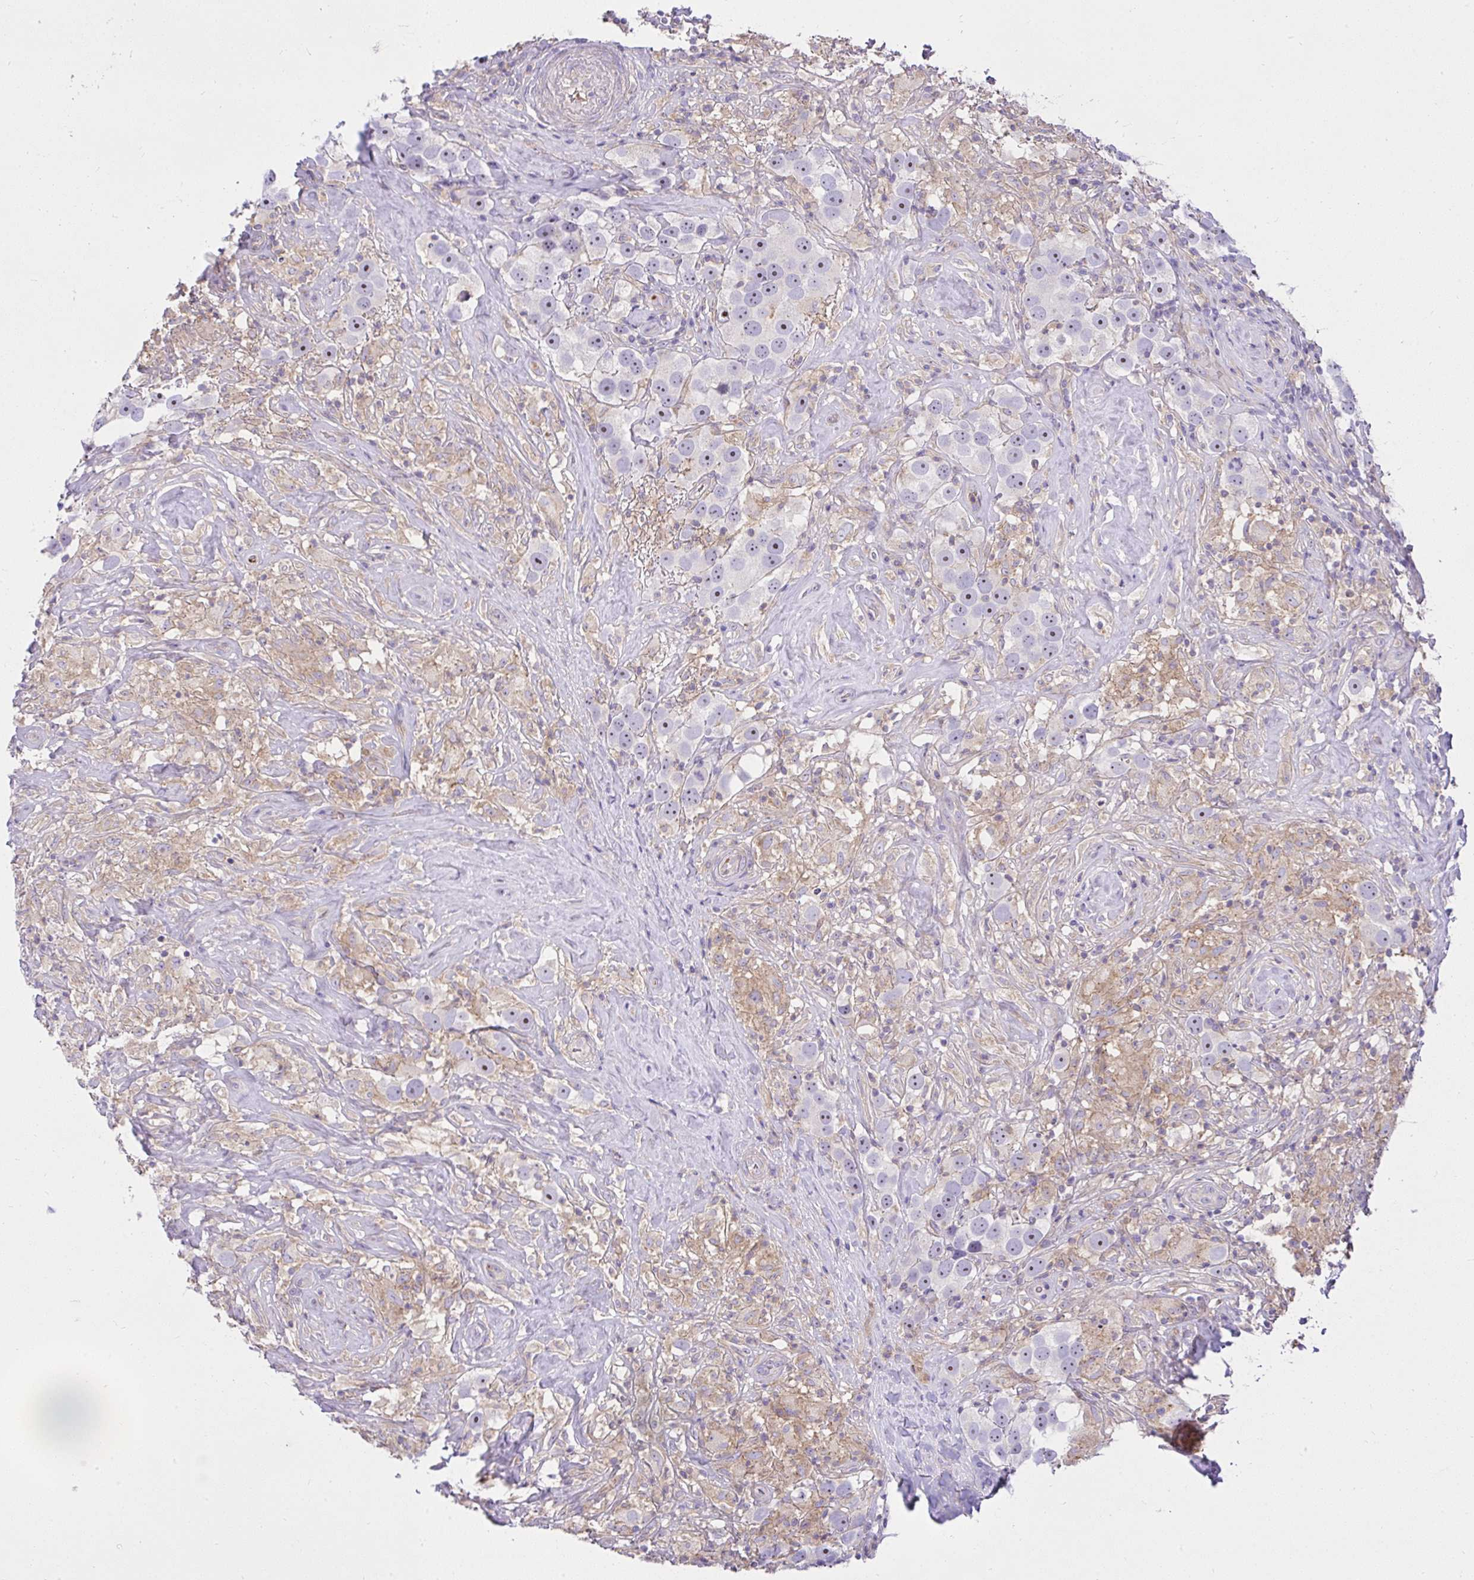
{"staining": {"intensity": "negative", "quantity": "none", "location": "none"}, "tissue": "testis cancer", "cell_type": "Tumor cells", "image_type": "cancer", "snomed": [{"axis": "morphology", "description": "Seminoma, NOS"}, {"axis": "topography", "description": "Testis"}], "caption": "The immunohistochemistry photomicrograph has no significant positivity in tumor cells of seminoma (testis) tissue.", "gene": "CCDC142", "patient": {"sex": "male", "age": 49}}